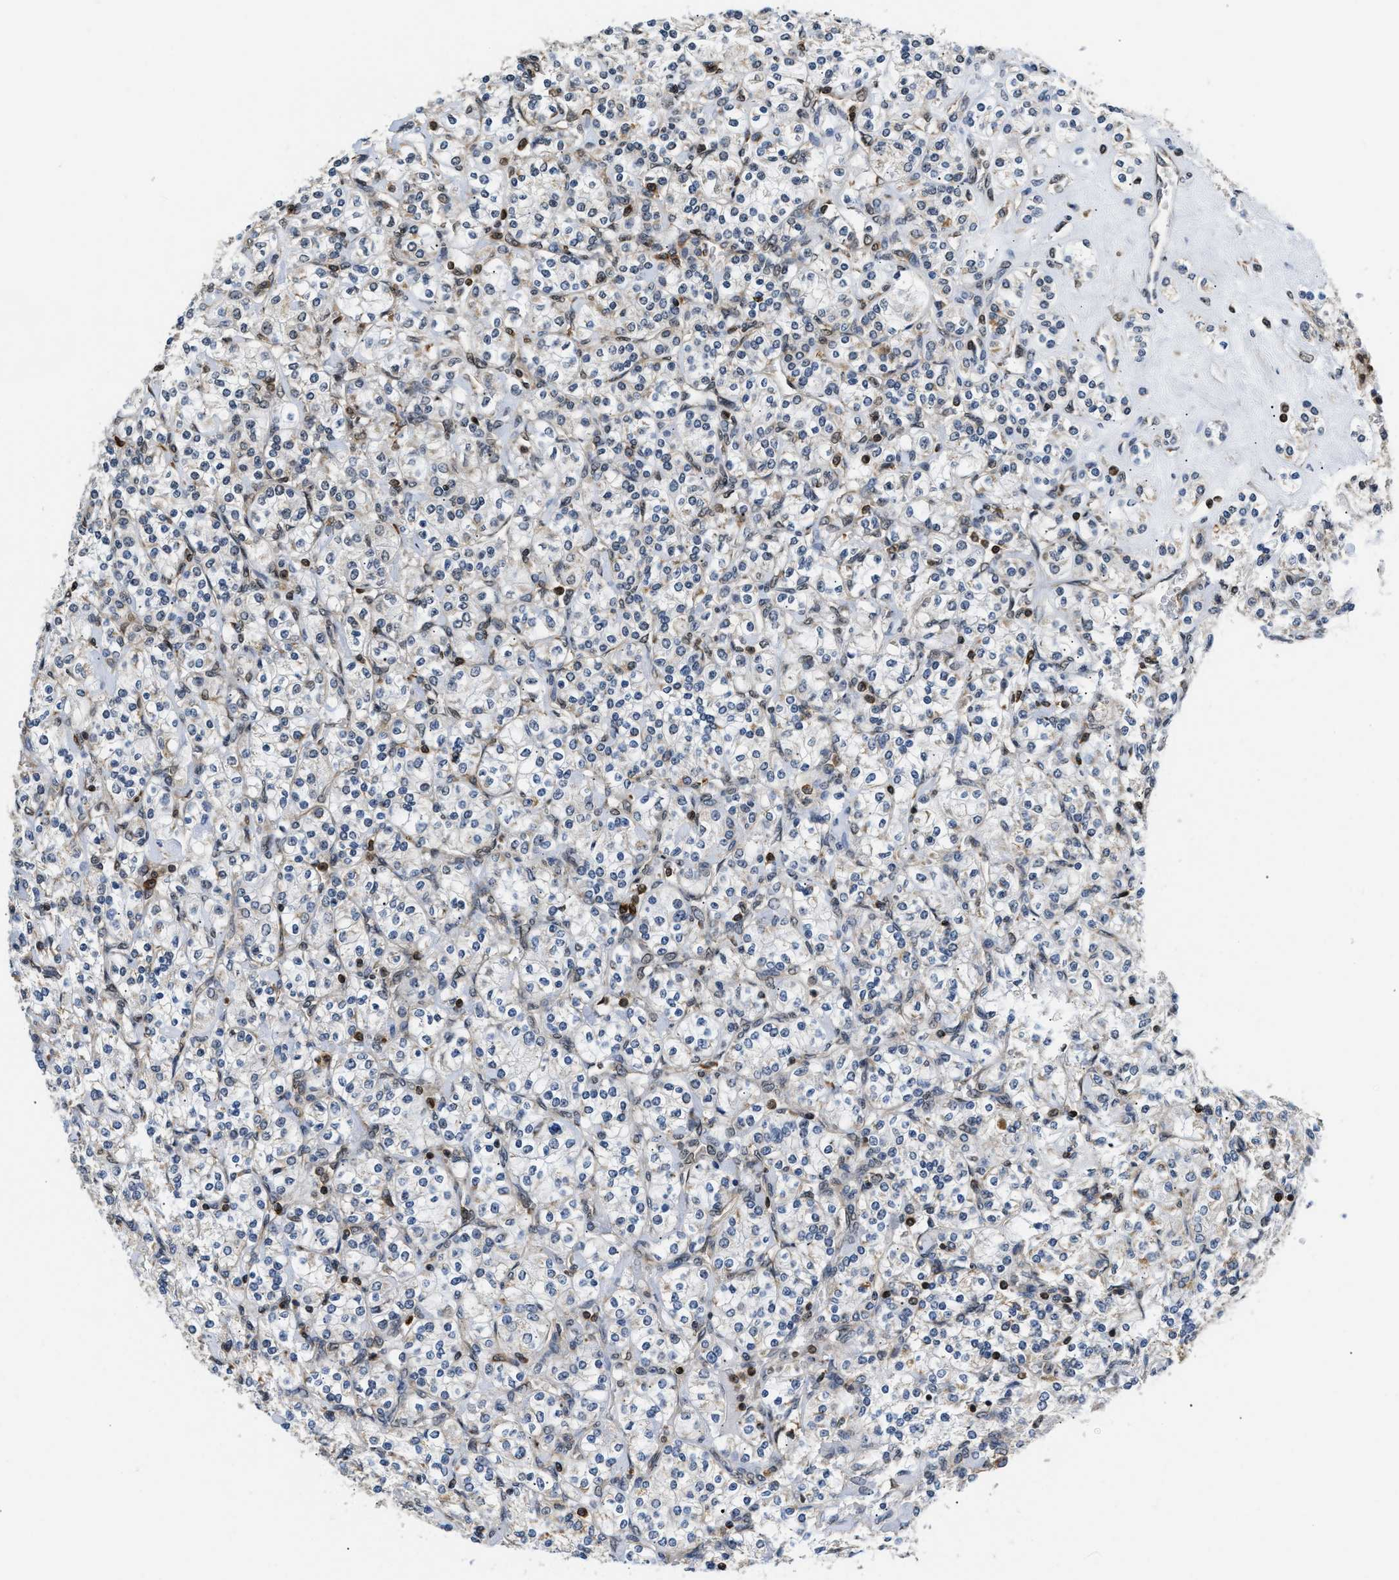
{"staining": {"intensity": "negative", "quantity": "none", "location": "none"}, "tissue": "renal cancer", "cell_type": "Tumor cells", "image_type": "cancer", "snomed": [{"axis": "morphology", "description": "Adenocarcinoma, NOS"}, {"axis": "topography", "description": "Kidney"}], "caption": "Tumor cells are negative for protein expression in human adenocarcinoma (renal). The staining was performed using DAB to visualize the protein expression in brown, while the nuclei were stained in blue with hematoxylin (Magnification: 20x).", "gene": "STK10", "patient": {"sex": "male", "age": 77}}